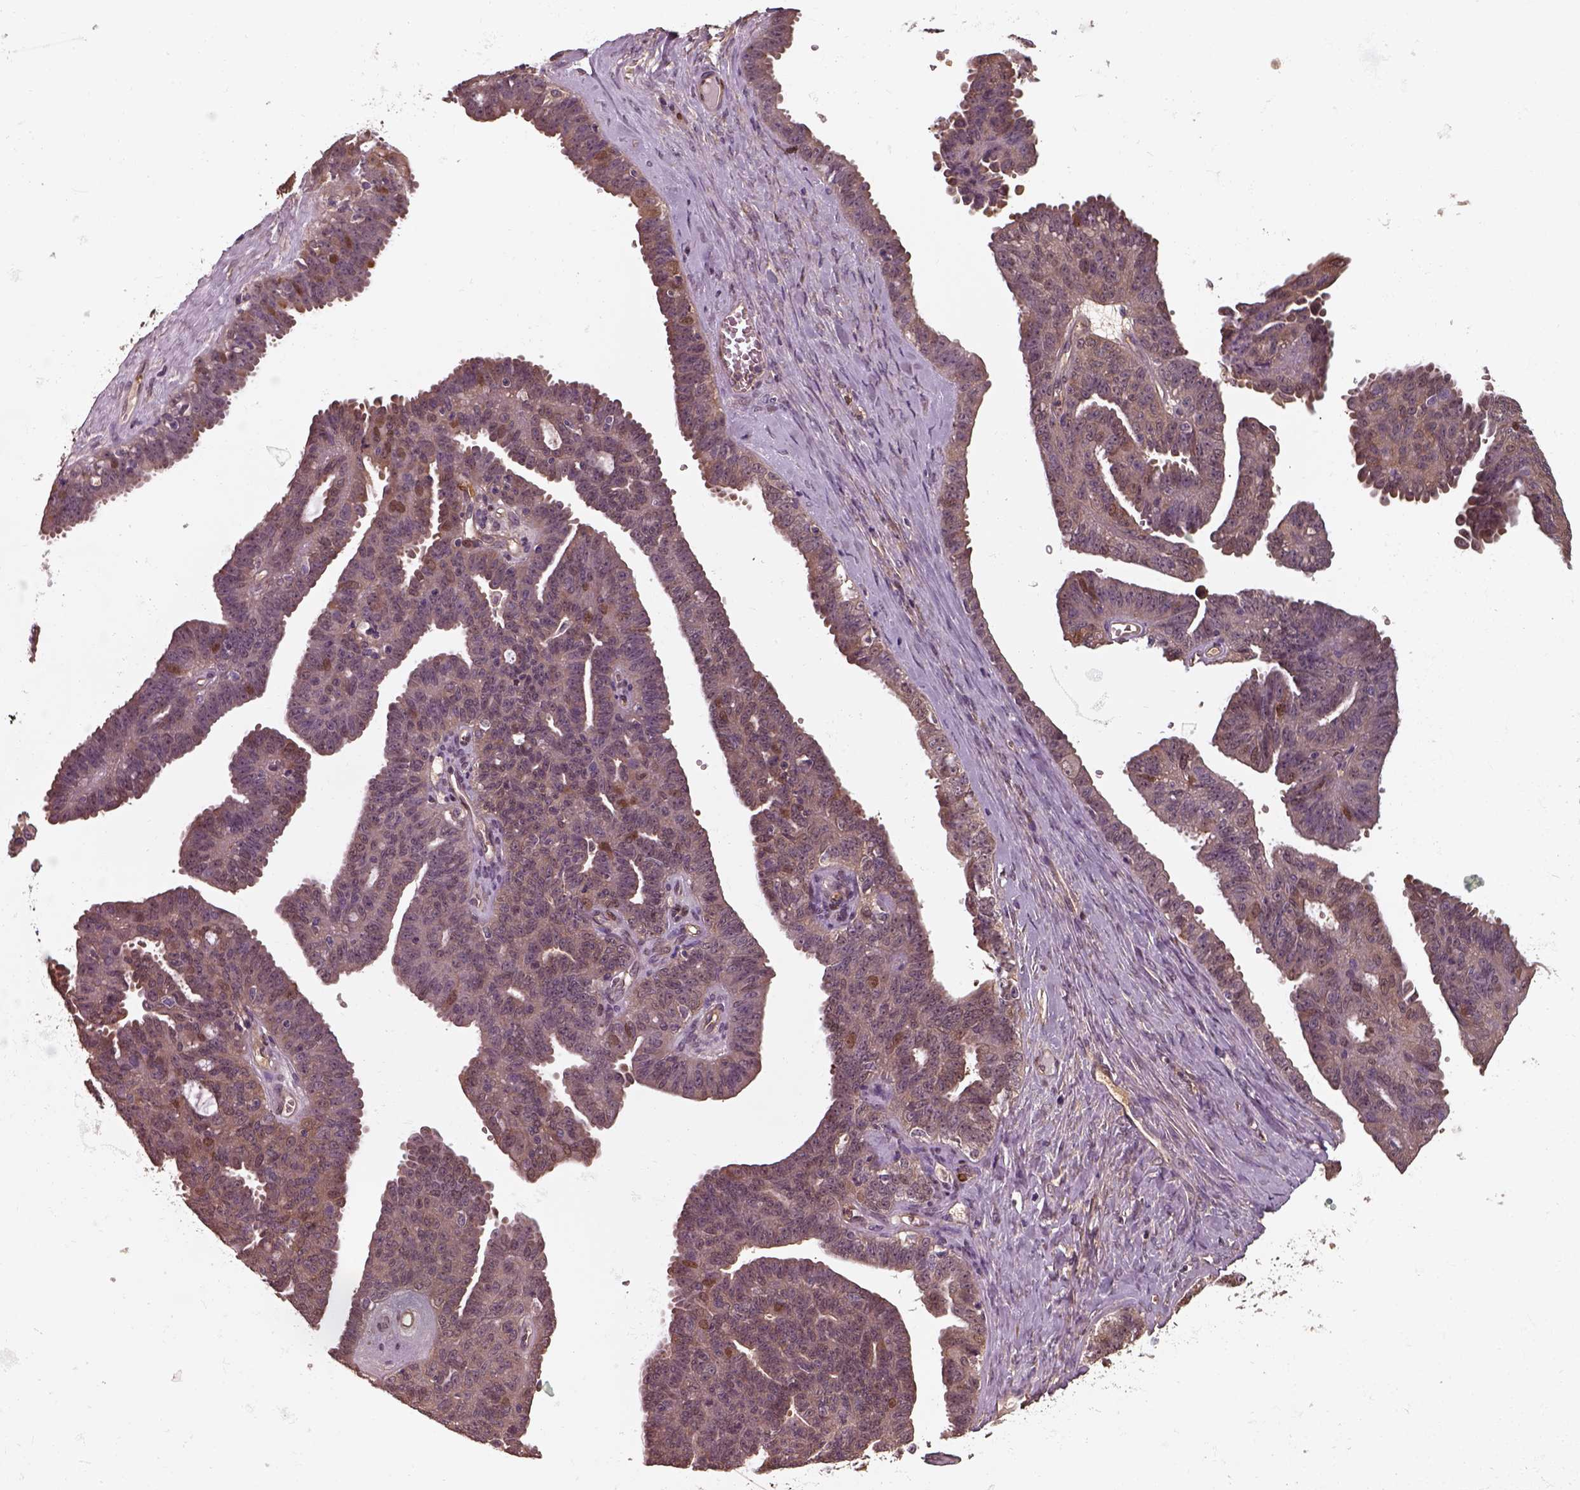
{"staining": {"intensity": "moderate", "quantity": "25%-75%", "location": "cytoplasmic/membranous"}, "tissue": "ovarian cancer", "cell_type": "Tumor cells", "image_type": "cancer", "snomed": [{"axis": "morphology", "description": "Cystadenocarcinoma, serous, NOS"}, {"axis": "topography", "description": "Ovary"}], "caption": "Serous cystadenocarcinoma (ovarian) stained with a protein marker shows moderate staining in tumor cells.", "gene": "ISYNA1", "patient": {"sex": "female", "age": 71}}